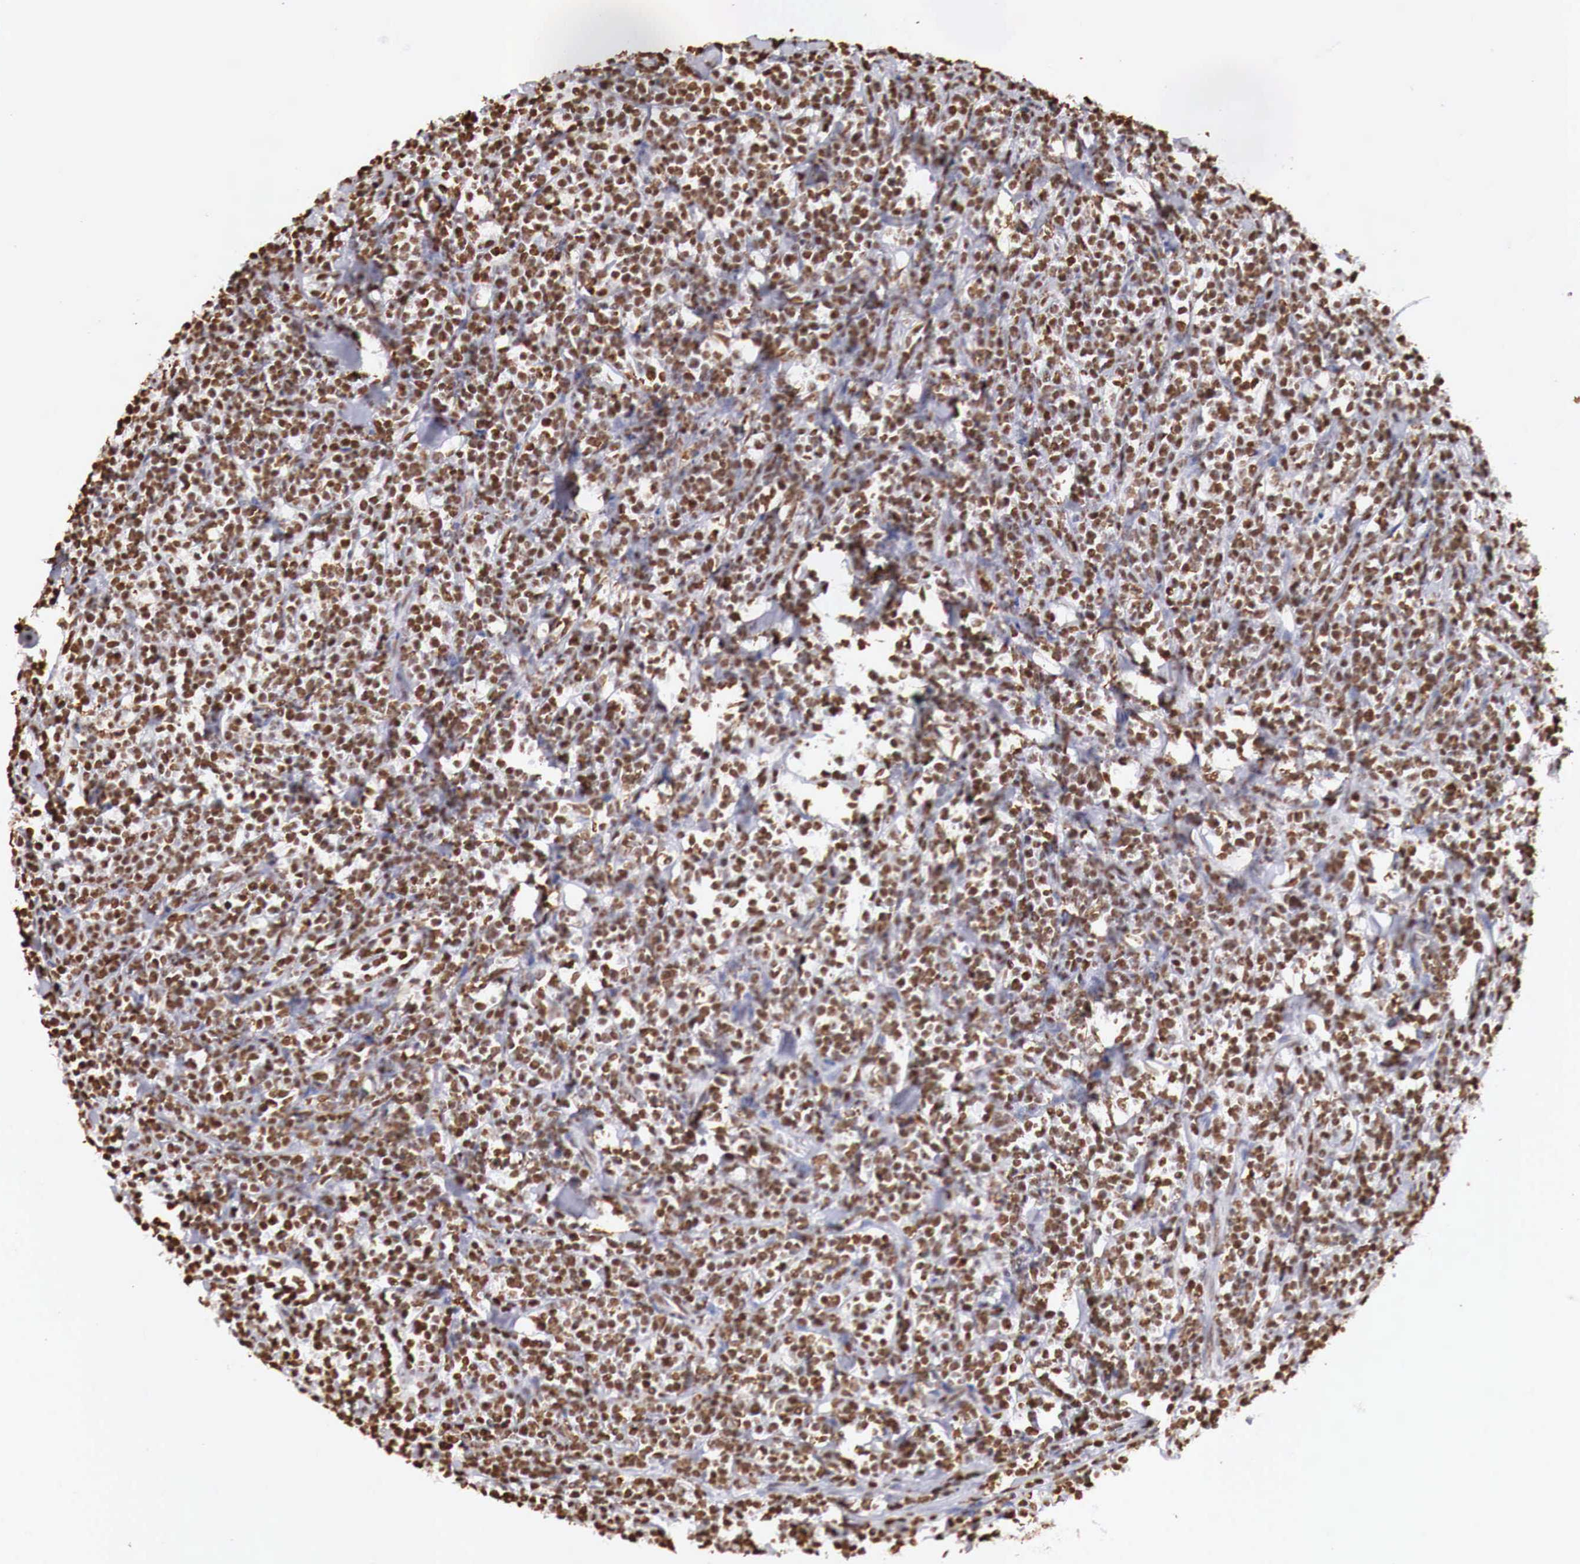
{"staining": {"intensity": "strong", "quantity": ">75%", "location": "nuclear"}, "tissue": "lymphoma", "cell_type": "Tumor cells", "image_type": "cancer", "snomed": [{"axis": "morphology", "description": "Malignant lymphoma, non-Hodgkin's type, High grade"}, {"axis": "topography", "description": "Small intestine"}, {"axis": "topography", "description": "Colon"}], "caption": "Immunohistochemistry (IHC) of high-grade malignant lymphoma, non-Hodgkin's type shows high levels of strong nuclear expression in approximately >75% of tumor cells.", "gene": "DKC1", "patient": {"sex": "male", "age": 8}}